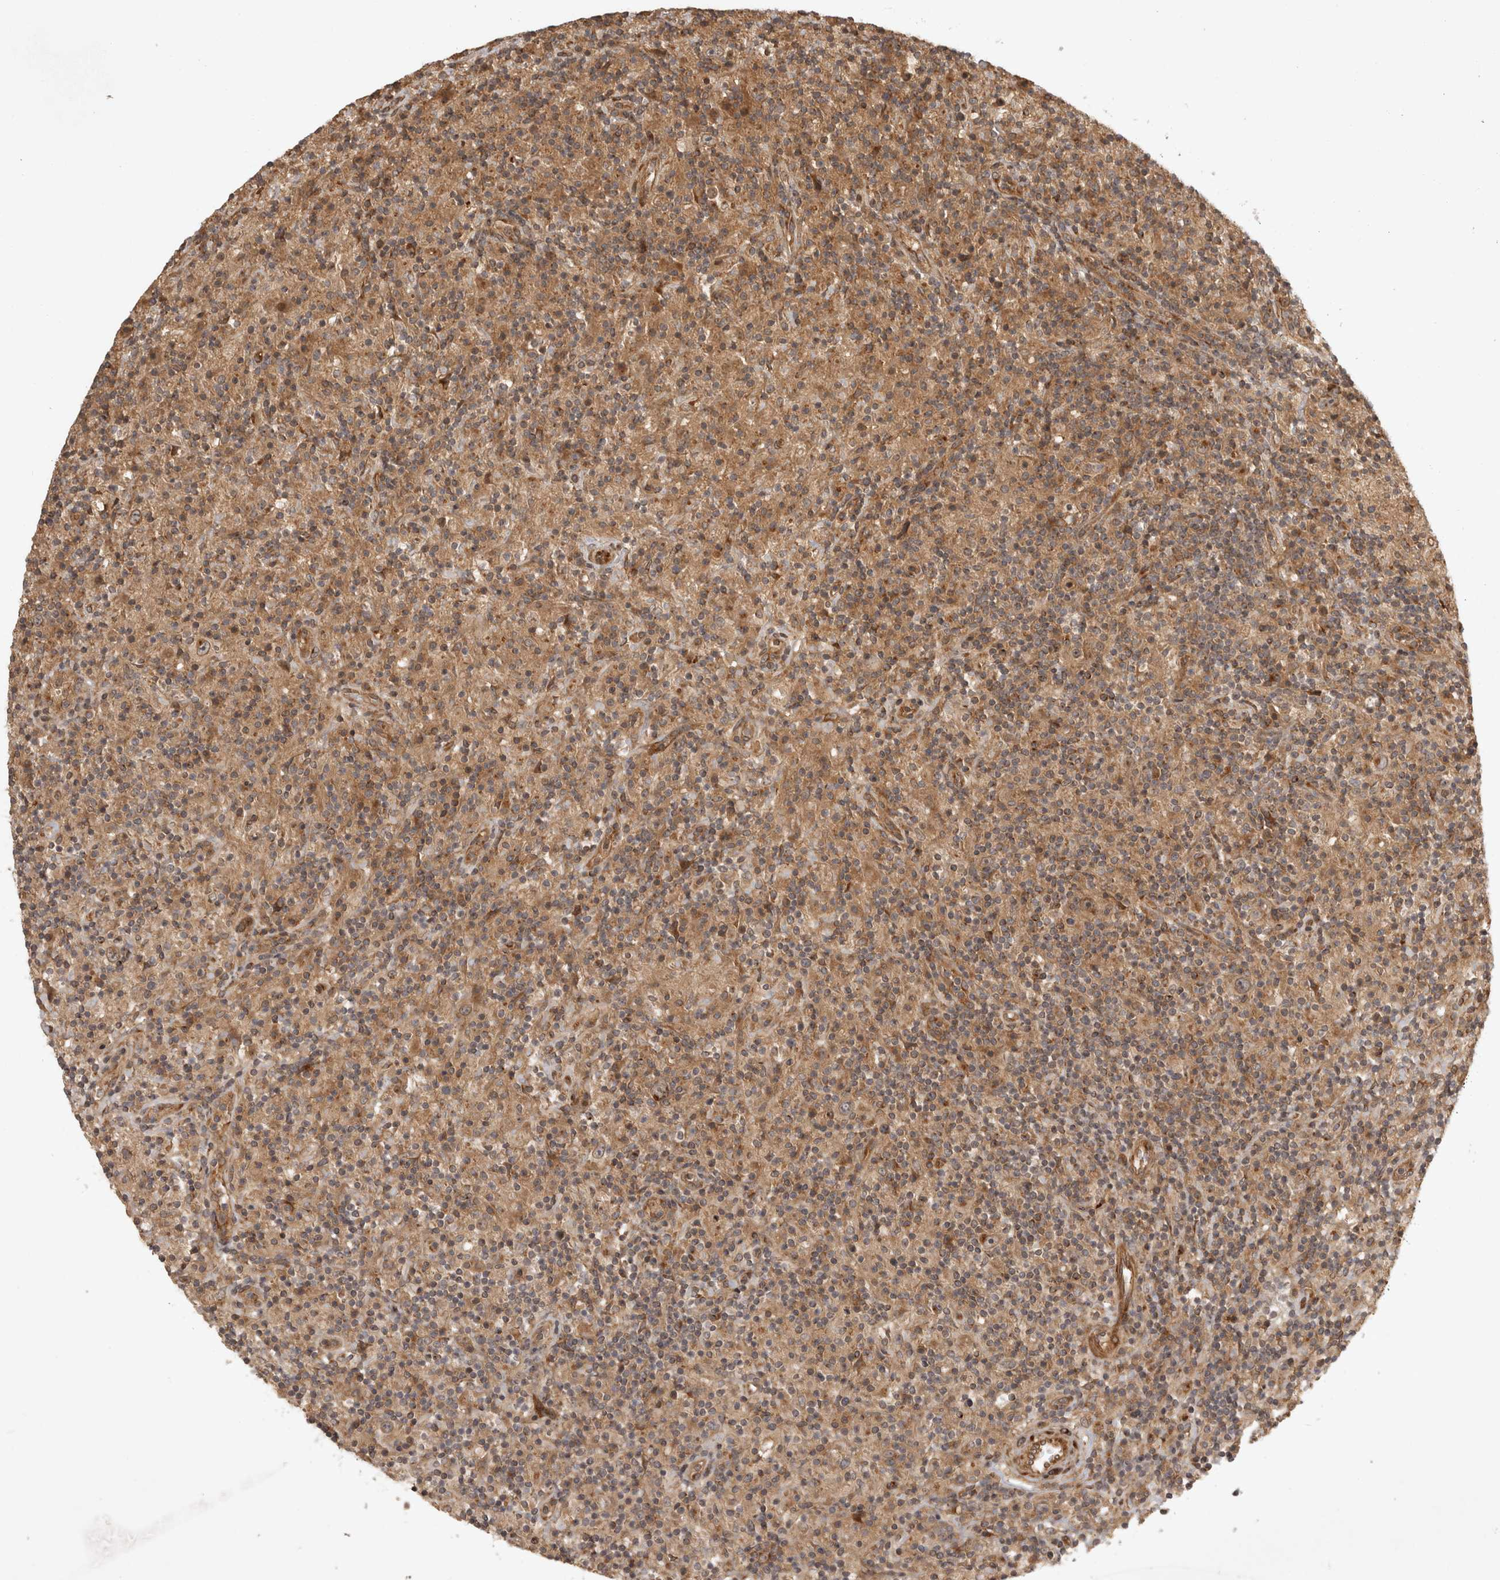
{"staining": {"intensity": "weak", "quantity": ">75%", "location": "cytoplasmic/membranous"}, "tissue": "lymphoma", "cell_type": "Tumor cells", "image_type": "cancer", "snomed": [{"axis": "morphology", "description": "Hodgkin's disease, NOS"}, {"axis": "topography", "description": "Lymph node"}], "caption": "Hodgkin's disease stained for a protein shows weak cytoplasmic/membranous positivity in tumor cells.", "gene": "CAMSAP2", "patient": {"sex": "male", "age": 70}}